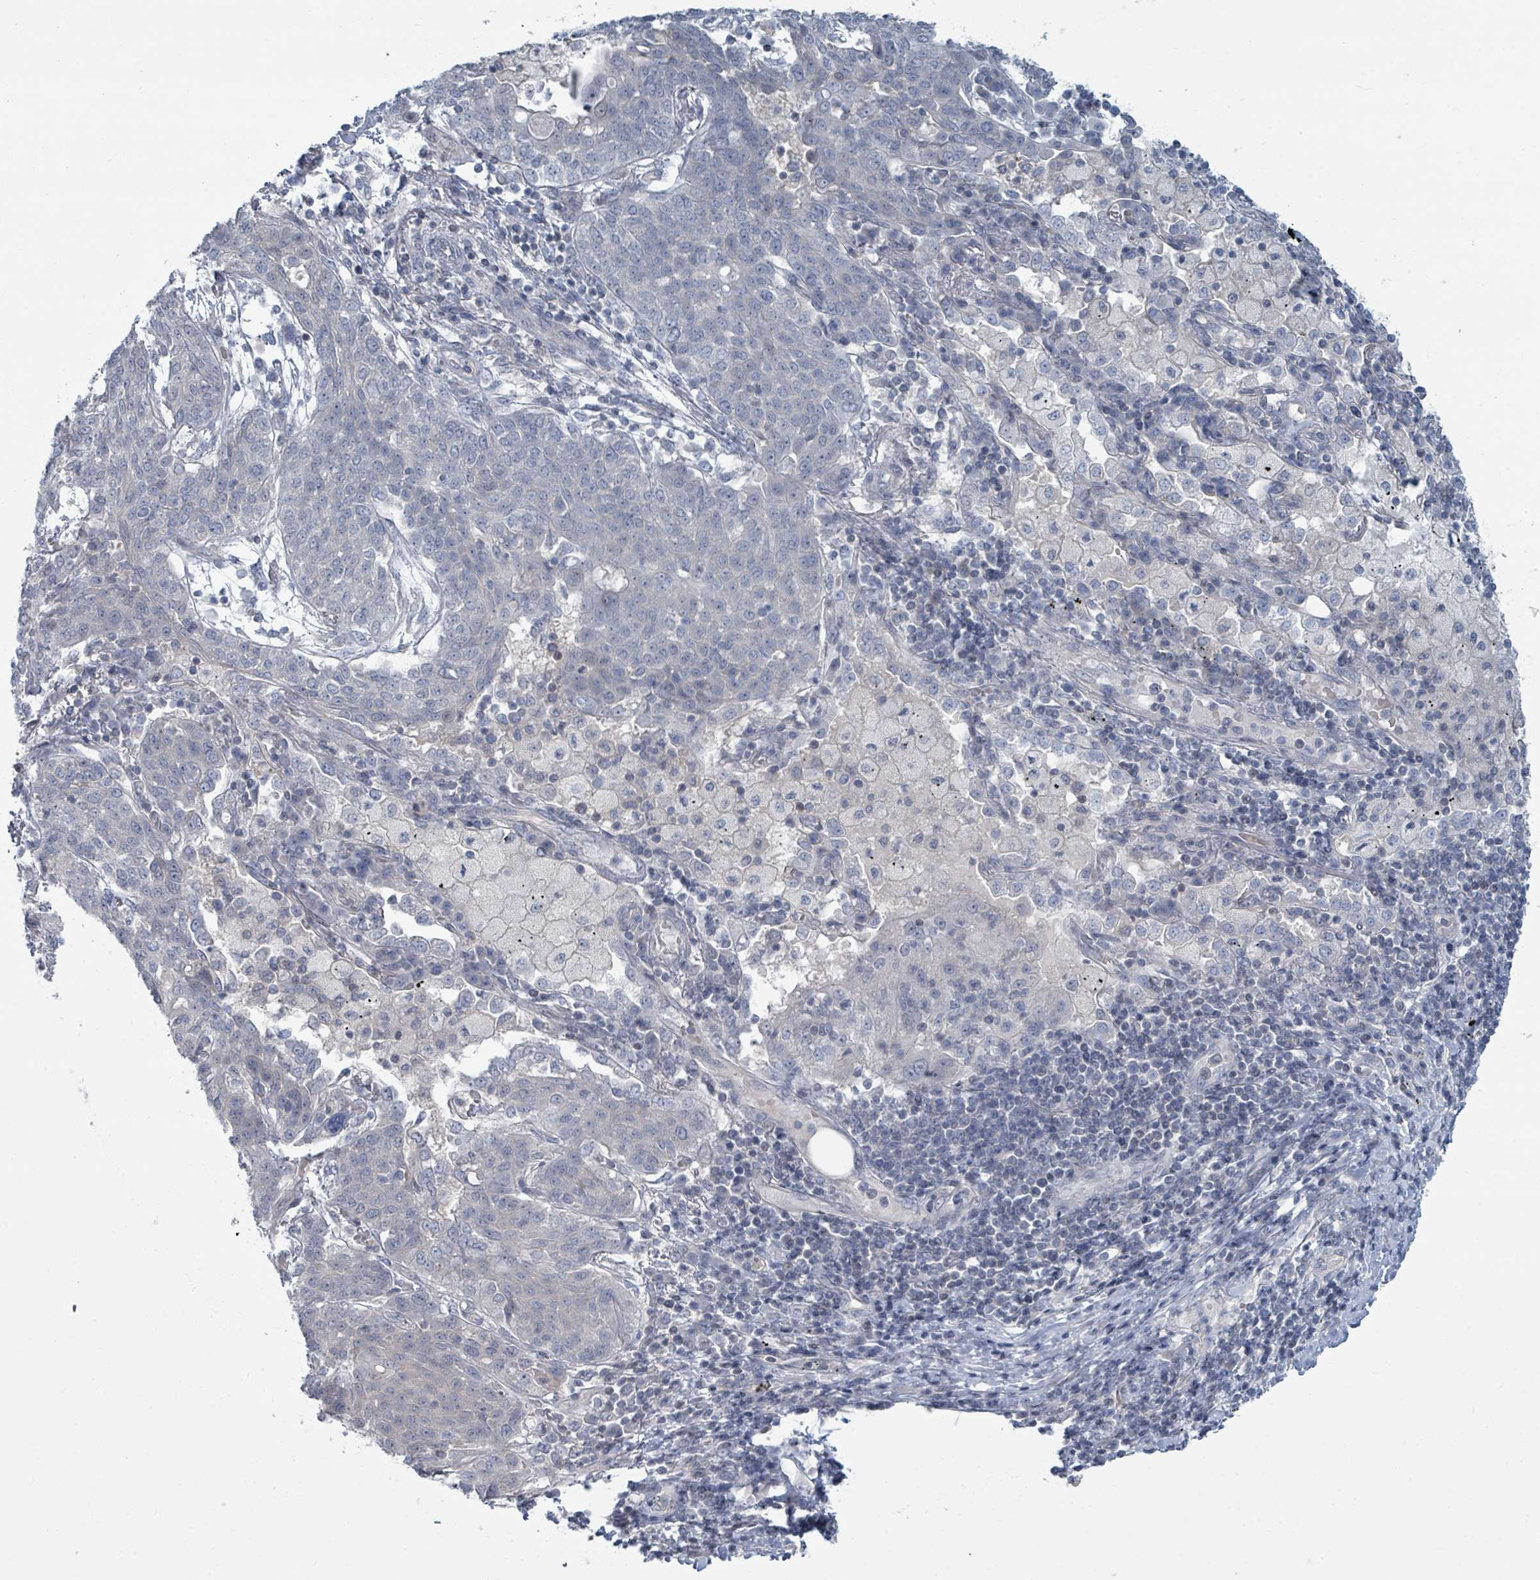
{"staining": {"intensity": "negative", "quantity": "none", "location": "none"}, "tissue": "lung cancer", "cell_type": "Tumor cells", "image_type": "cancer", "snomed": [{"axis": "morphology", "description": "Squamous cell carcinoma, NOS"}, {"axis": "topography", "description": "Lung"}], "caption": "Immunohistochemistry (IHC) micrograph of neoplastic tissue: lung squamous cell carcinoma stained with DAB shows no significant protein staining in tumor cells.", "gene": "SLC25A45", "patient": {"sex": "female", "age": 70}}